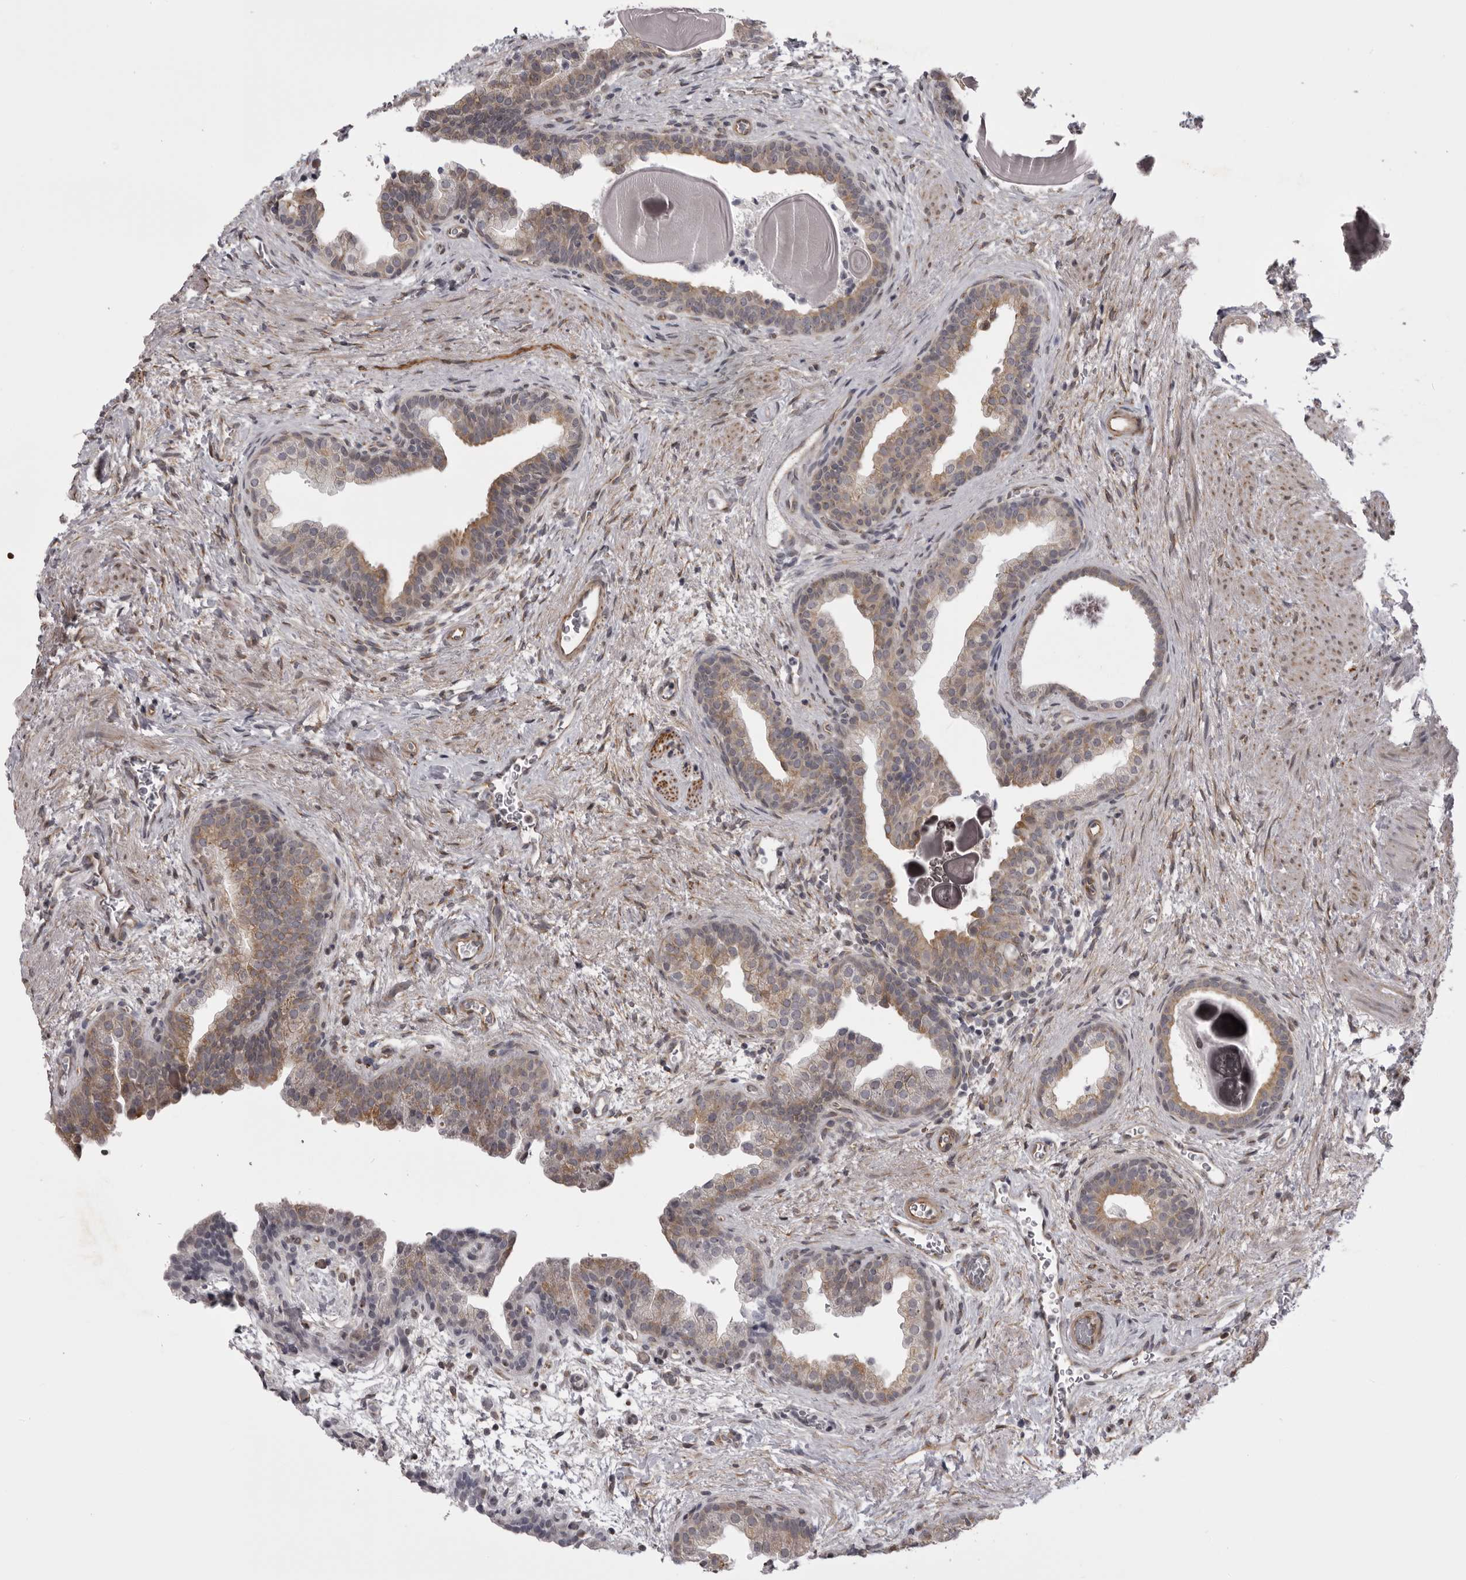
{"staining": {"intensity": "weak", "quantity": "25%-75%", "location": "cytoplasmic/membranous"}, "tissue": "prostate", "cell_type": "Glandular cells", "image_type": "normal", "snomed": [{"axis": "morphology", "description": "Normal tissue, NOS"}, {"axis": "topography", "description": "Prostate"}], "caption": "Glandular cells show low levels of weak cytoplasmic/membranous positivity in about 25%-75% of cells in unremarkable prostate.", "gene": "EPHA10", "patient": {"sex": "male", "age": 48}}